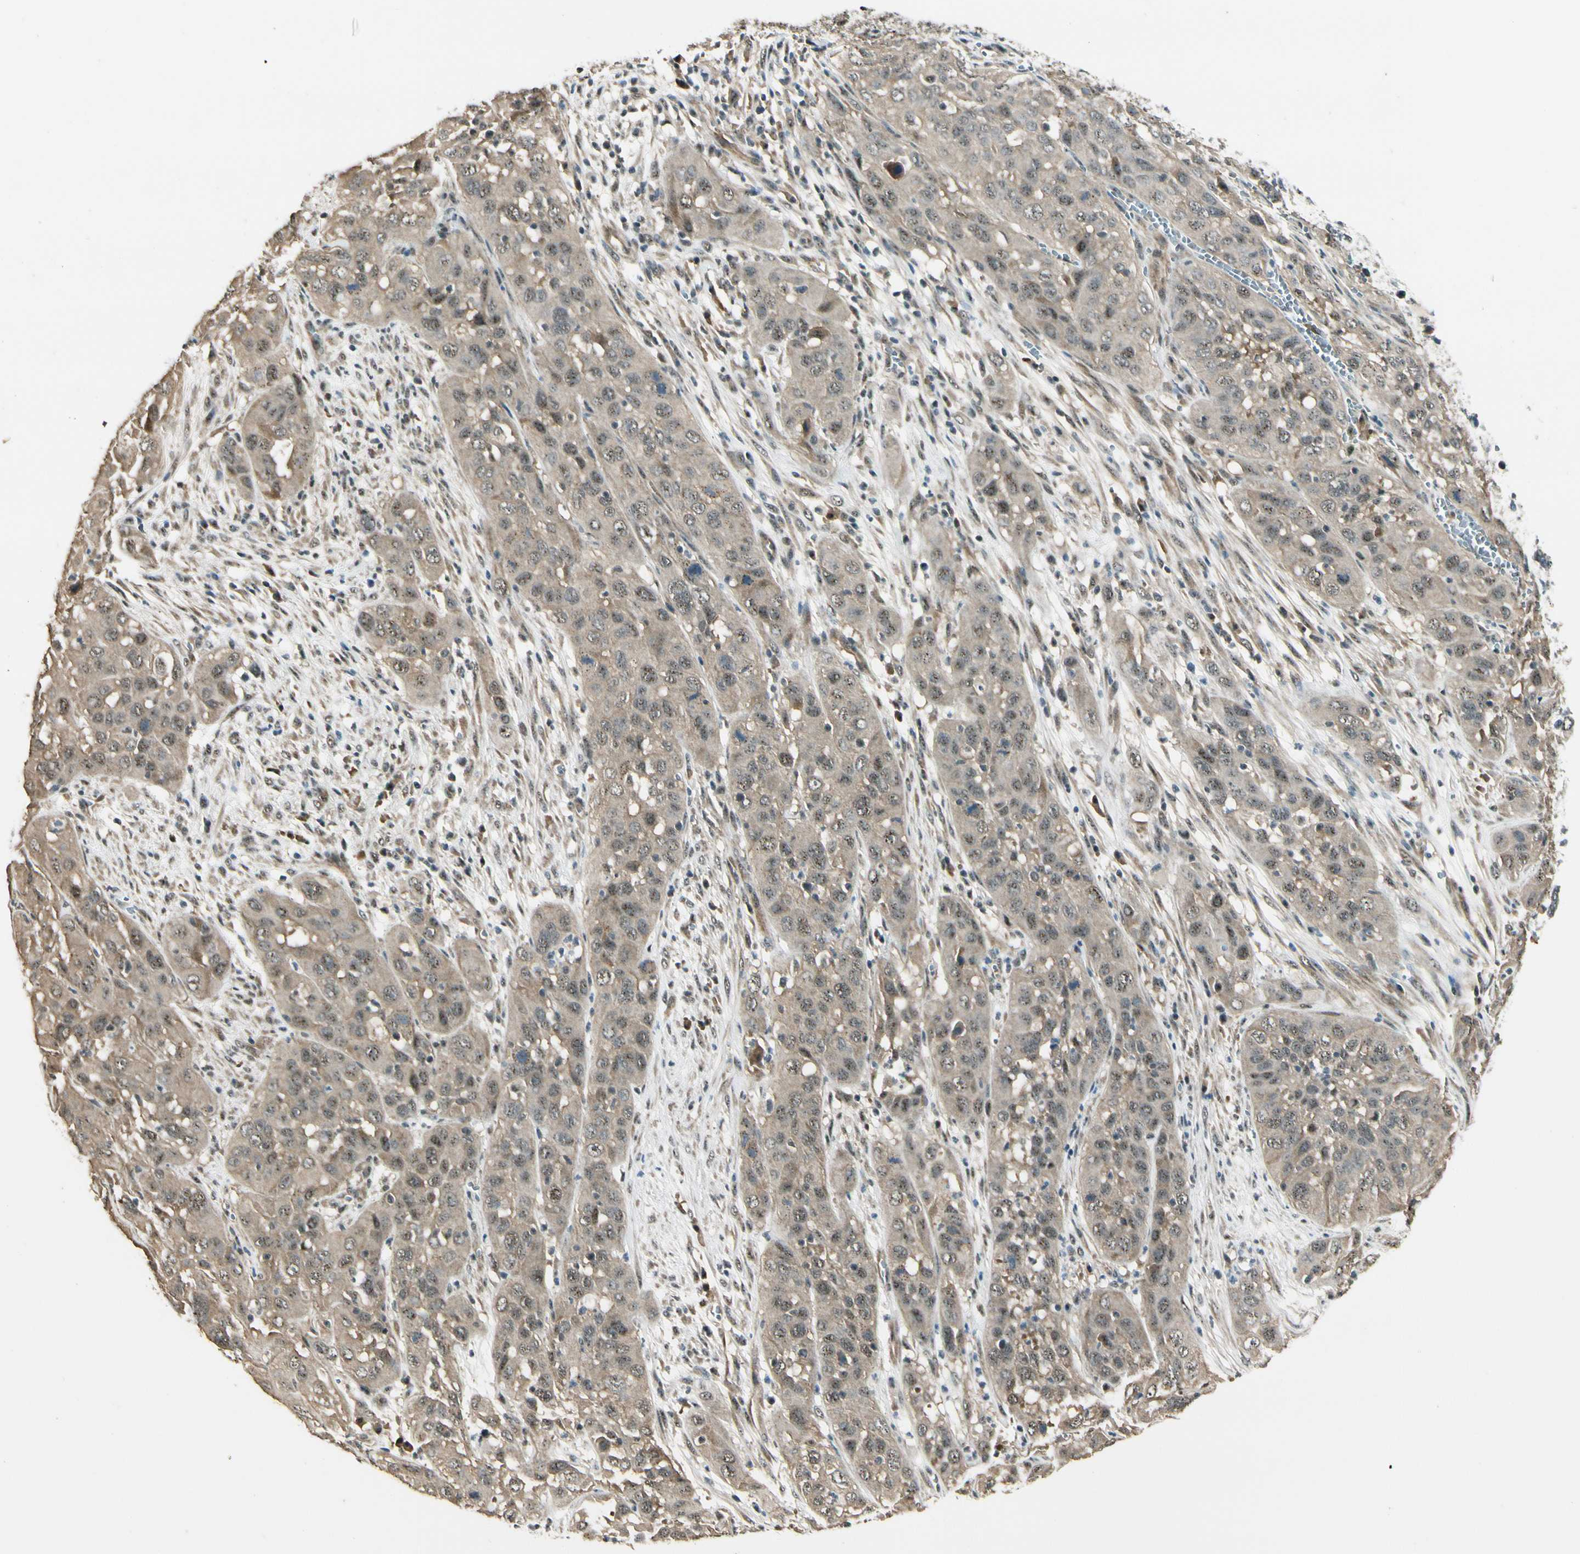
{"staining": {"intensity": "moderate", "quantity": "25%-75%", "location": "cytoplasmic/membranous,nuclear"}, "tissue": "cervical cancer", "cell_type": "Tumor cells", "image_type": "cancer", "snomed": [{"axis": "morphology", "description": "Squamous cell carcinoma, NOS"}, {"axis": "topography", "description": "Cervix"}], "caption": "This is an image of IHC staining of cervical cancer, which shows moderate positivity in the cytoplasmic/membranous and nuclear of tumor cells.", "gene": "MCPH1", "patient": {"sex": "female", "age": 32}}